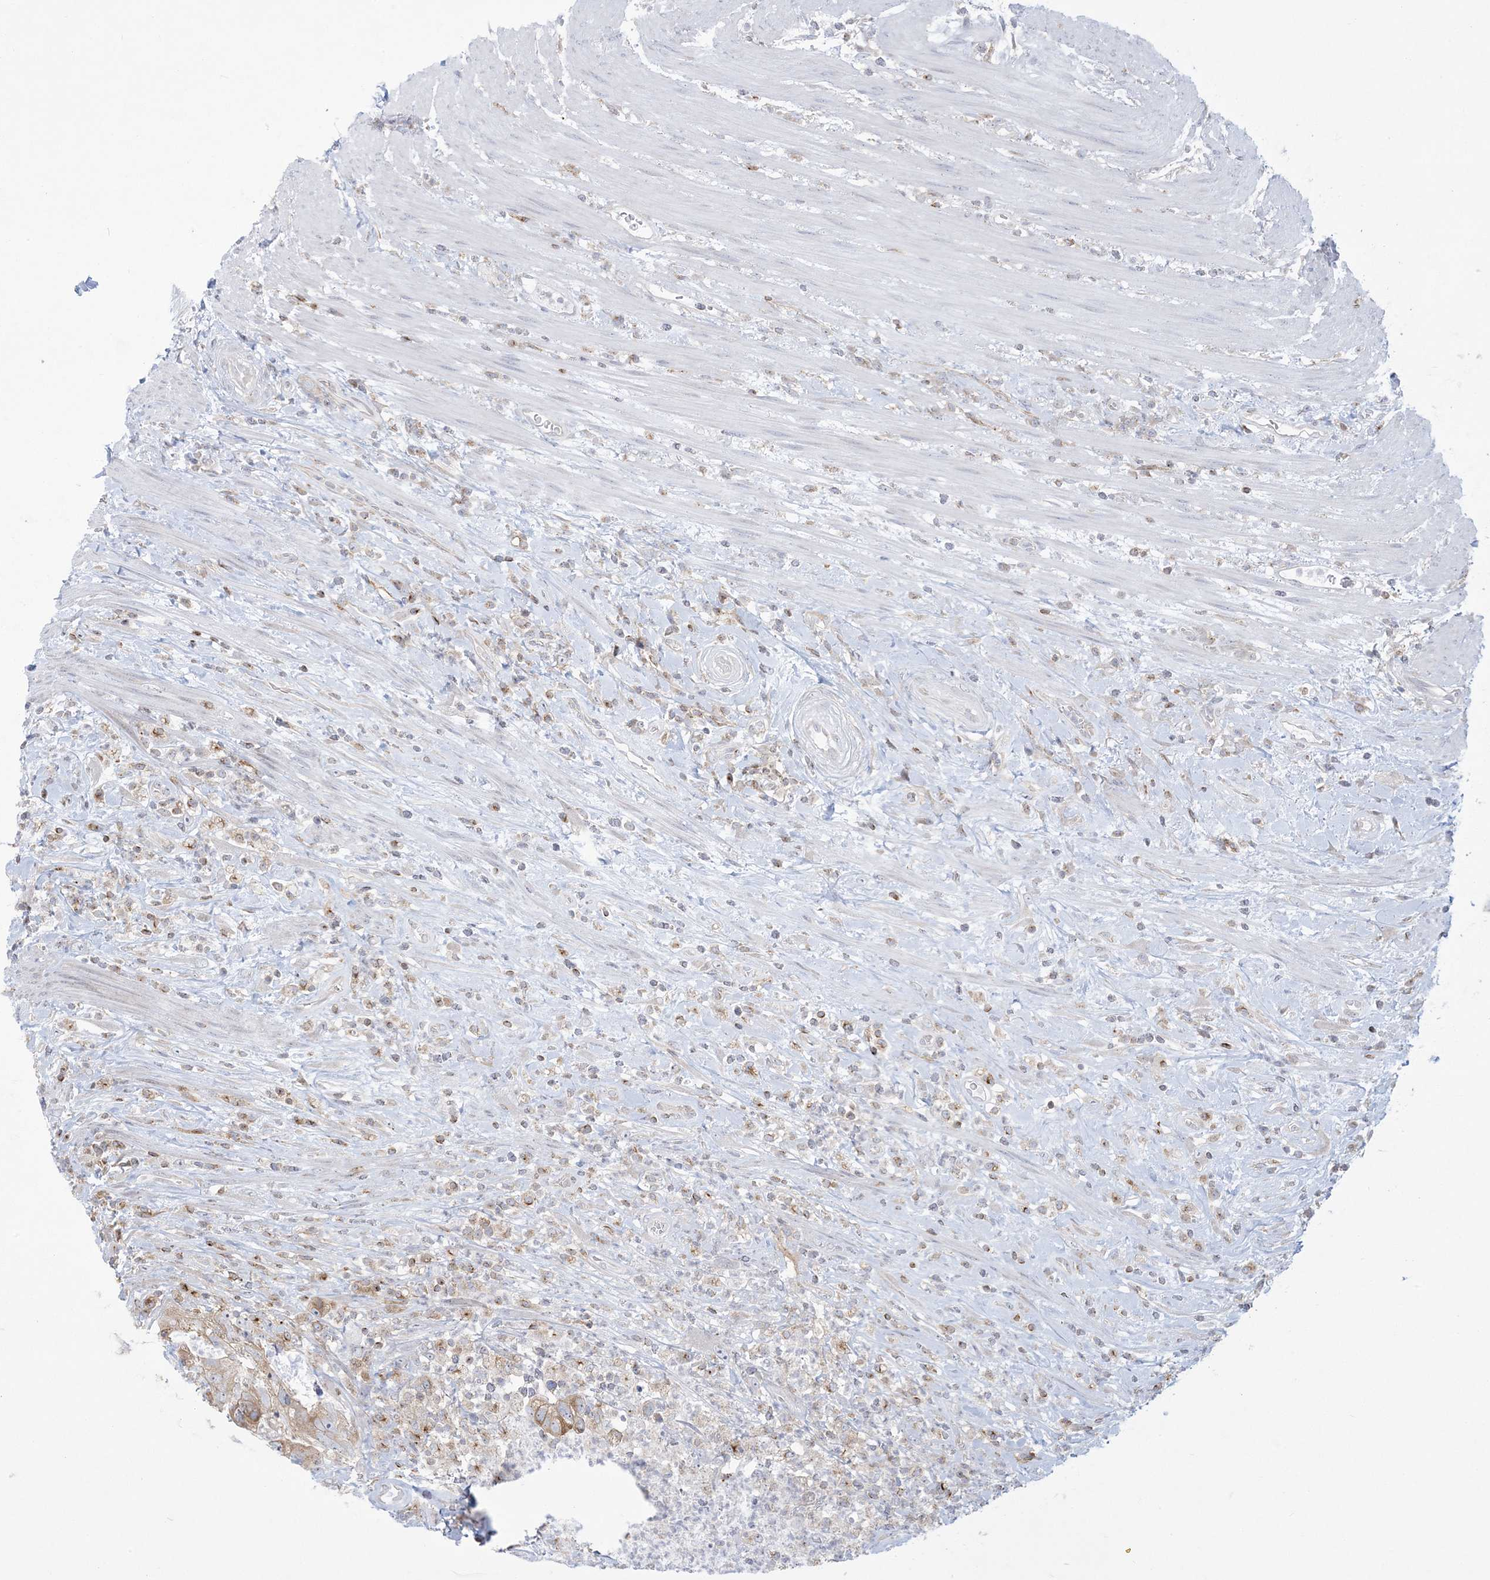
{"staining": {"intensity": "moderate", "quantity": ">75%", "location": "cytoplasmic/membranous"}, "tissue": "colorectal cancer", "cell_type": "Tumor cells", "image_type": "cancer", "snomed": [{"axis": "morphology", "description": "Adenocarcinoma, NOS"}, {"axis": "topography", "description": "Rectum"}], "caption": "Immunohistochemistry (DAB (3,3'-diaminobenzidine)) staining of human colorectal cancer reveals moderate cytoplasmic/membranous protein staining in approximately >75% of tumor cells. (DAB (3,3'-diaminobenzidine) IHC with brightfield microscopy, high magnification).", "gene": "SLAMF9", "patient": {"sex": "male", "age": 59}}